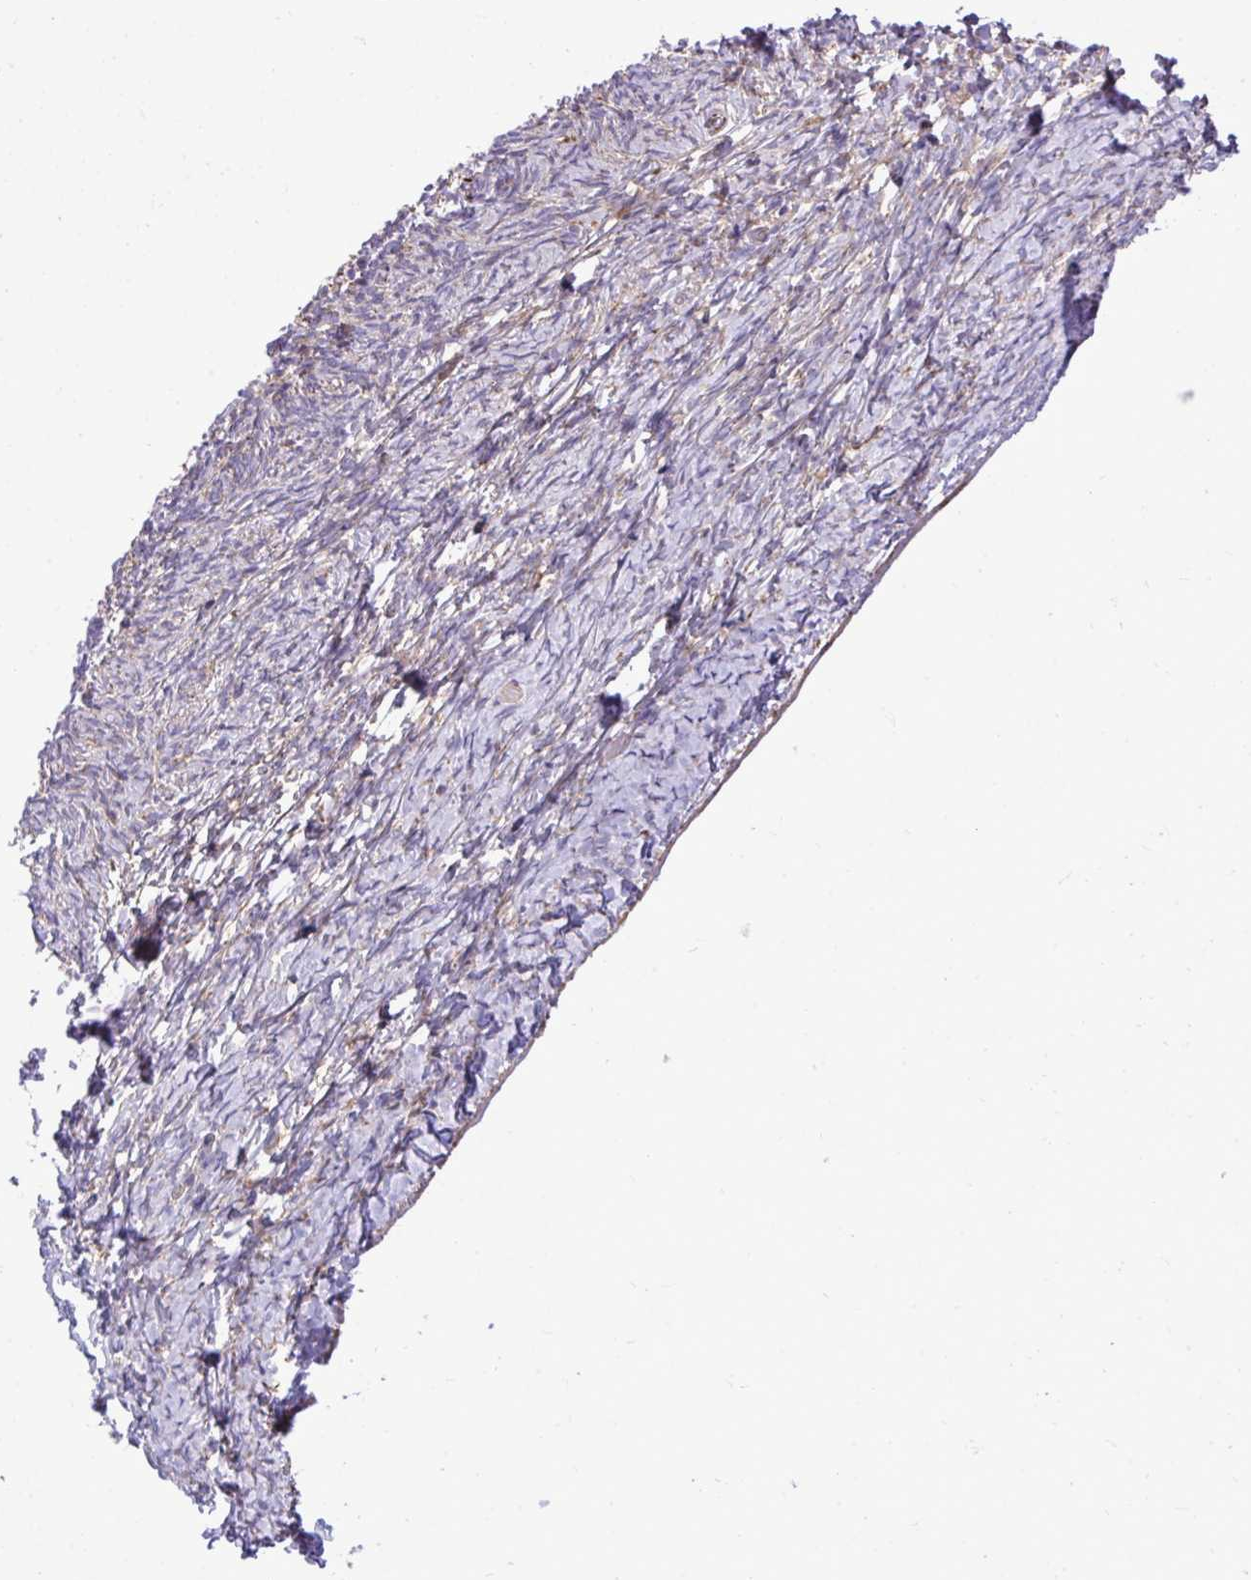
{"staining": {"intensity": "moderate", "quantity": ">75%", "location": "cytoplasmic/membranous"}, "tissue": "ovary", "cell_type": "Follicle cells", "image_type": "normal", "snomed": [{"axis": "morphology", "description": "Normal tissue, NOS"}, {"axis": "topography", "description": "Ovary"}], "caption": "Protein expression analysis of benign ovary reveals moderate cytoplasmic/membranous staining in about >75% of follicle cells.", "gene": "PAIP2", "patient": {"sex": "female", "age": 39}}